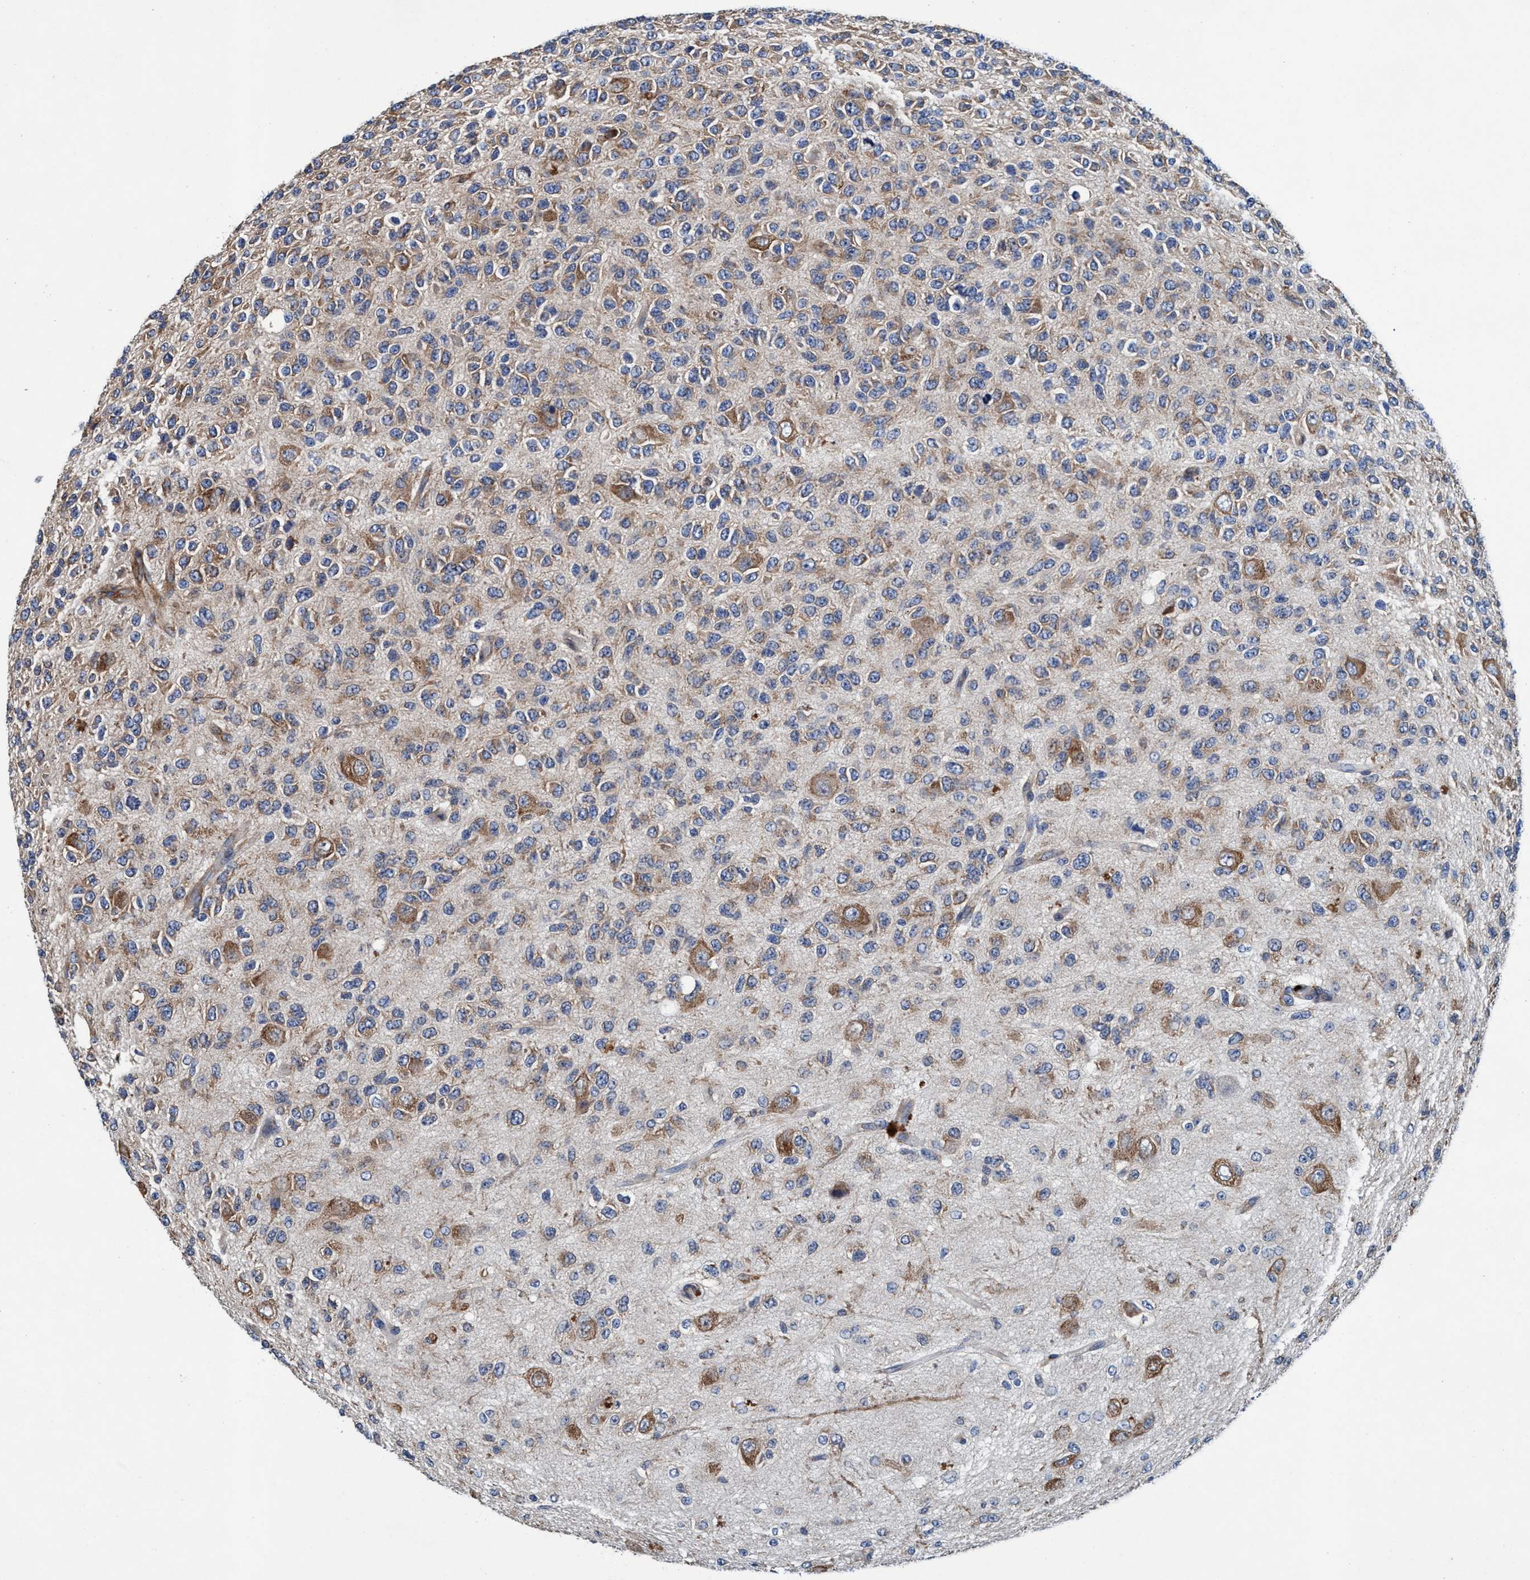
{"staining": {"intensity": "weak", "quantity": ">75%", "location": "cytoplasmic/membranous"}, "tissue": "glioma", "cell_type": "Tumor cells", "image_type": "cancer", "snomed": [{"axis": "morphology", "description": "Glioma, malignant, High grade"}, {"axis": "topography", "description": "pancreas cauda"}], "caption": "Malignant high-grade glioma stained with a brown dye exhibits weak cytoplasmic/membranous positive expression in approximately >75% of tumor cells.", "gene": "ENDOG", "patient": {"sex": "male", "age": 60}}